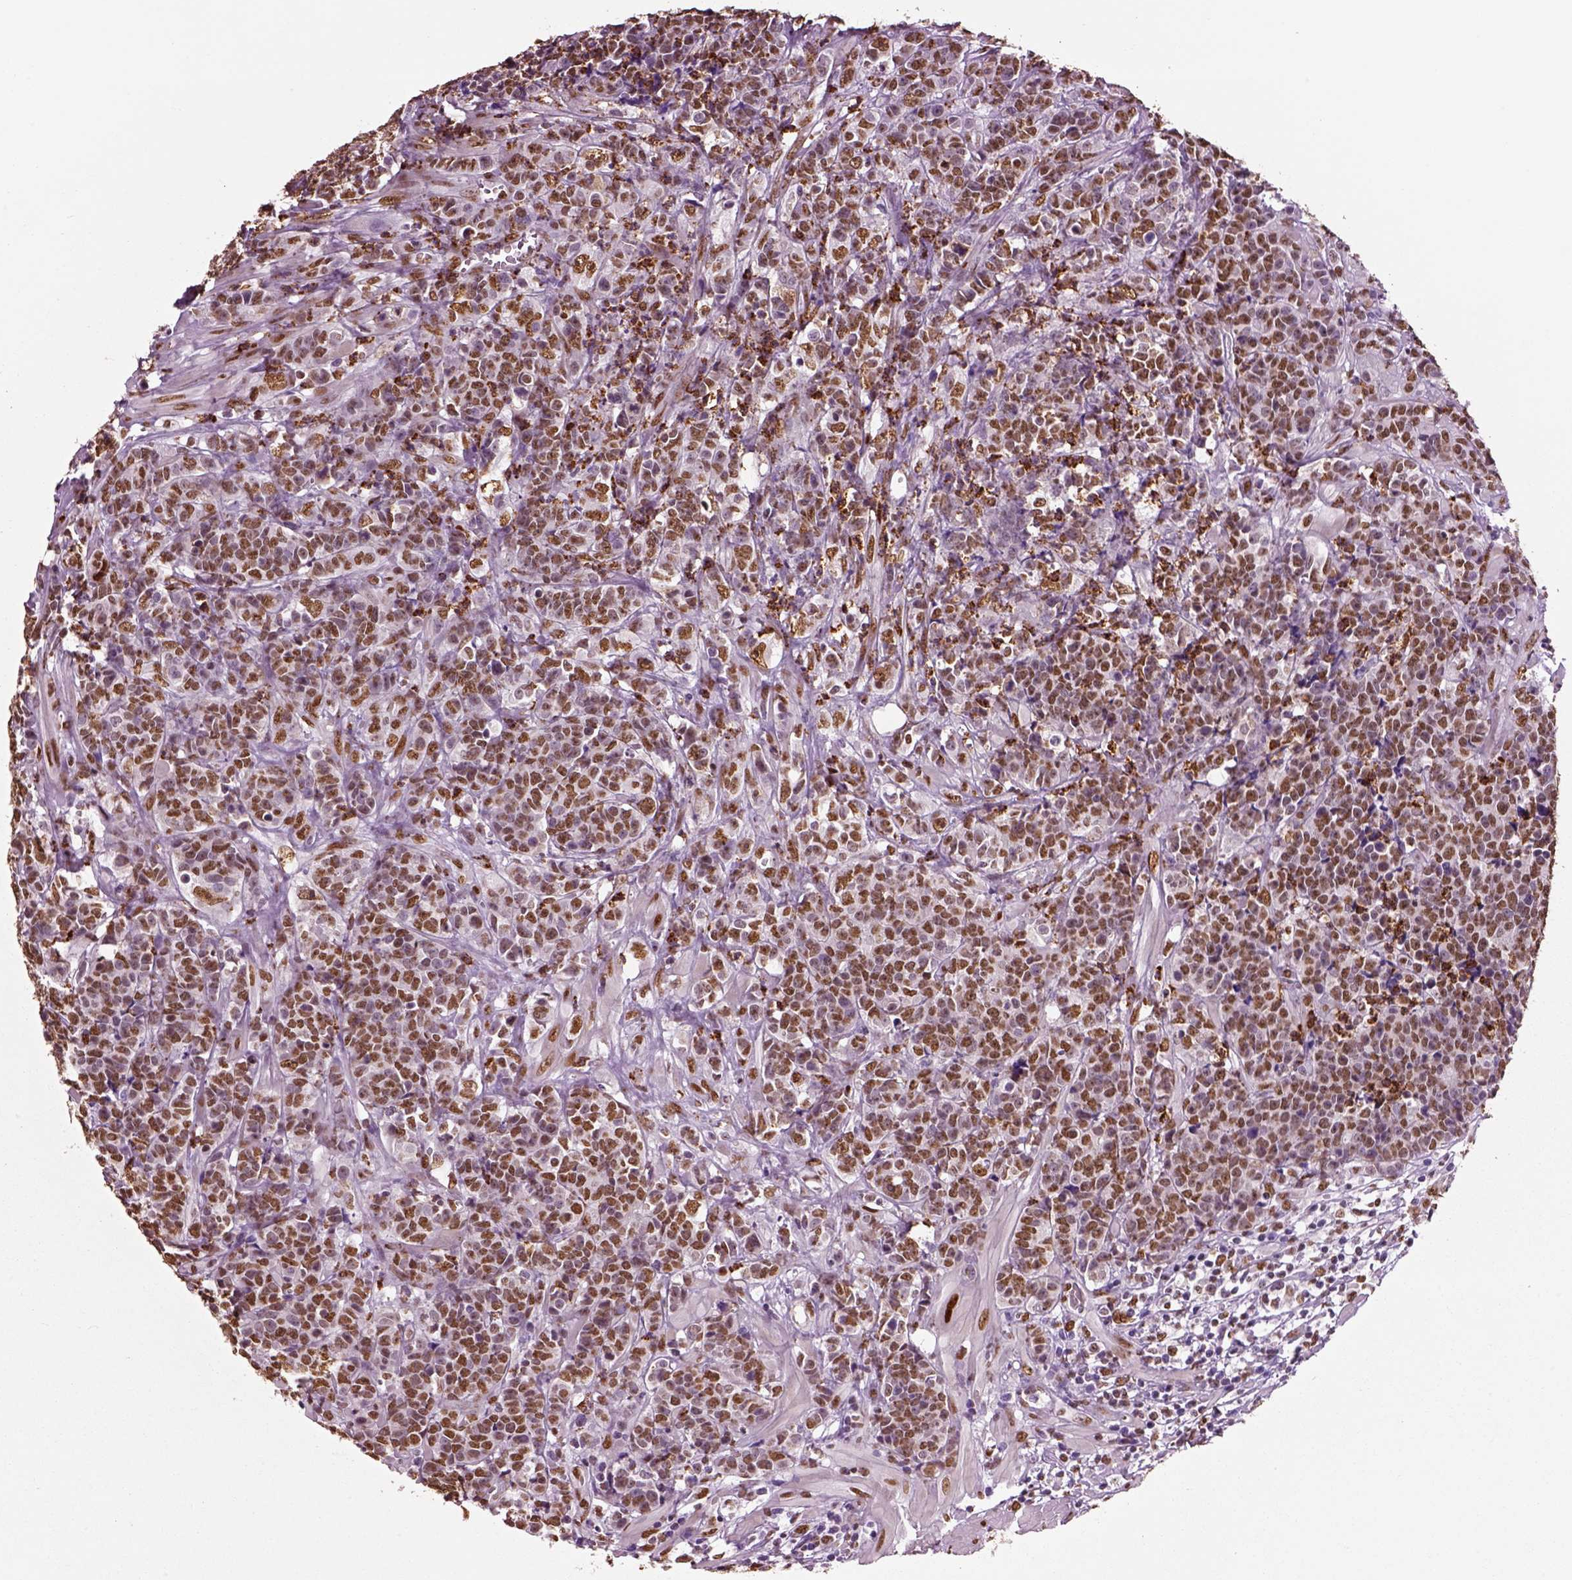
{"staining": {"intensity": "moderate", "quantity": ">75%", "location": "nuclear"}, "tissue": "prostate cancer", "cell_type": "Tumor cells", "image_type": "cancer", "snomed": [{"axis": "morphology", "description": "Adenocarcinoma, NOS"}, {"axis": "topography", "description": "Prostate"}], "caption": "The photomicrograph shows immunohistochemical staining of prostate cancer (adenocarcinoma). There is moderate nuclear positivity is appreciated in about >75% of tumor cells.", "gene": "DDX3X", "patient": {"sex": "male", "age": 67}}